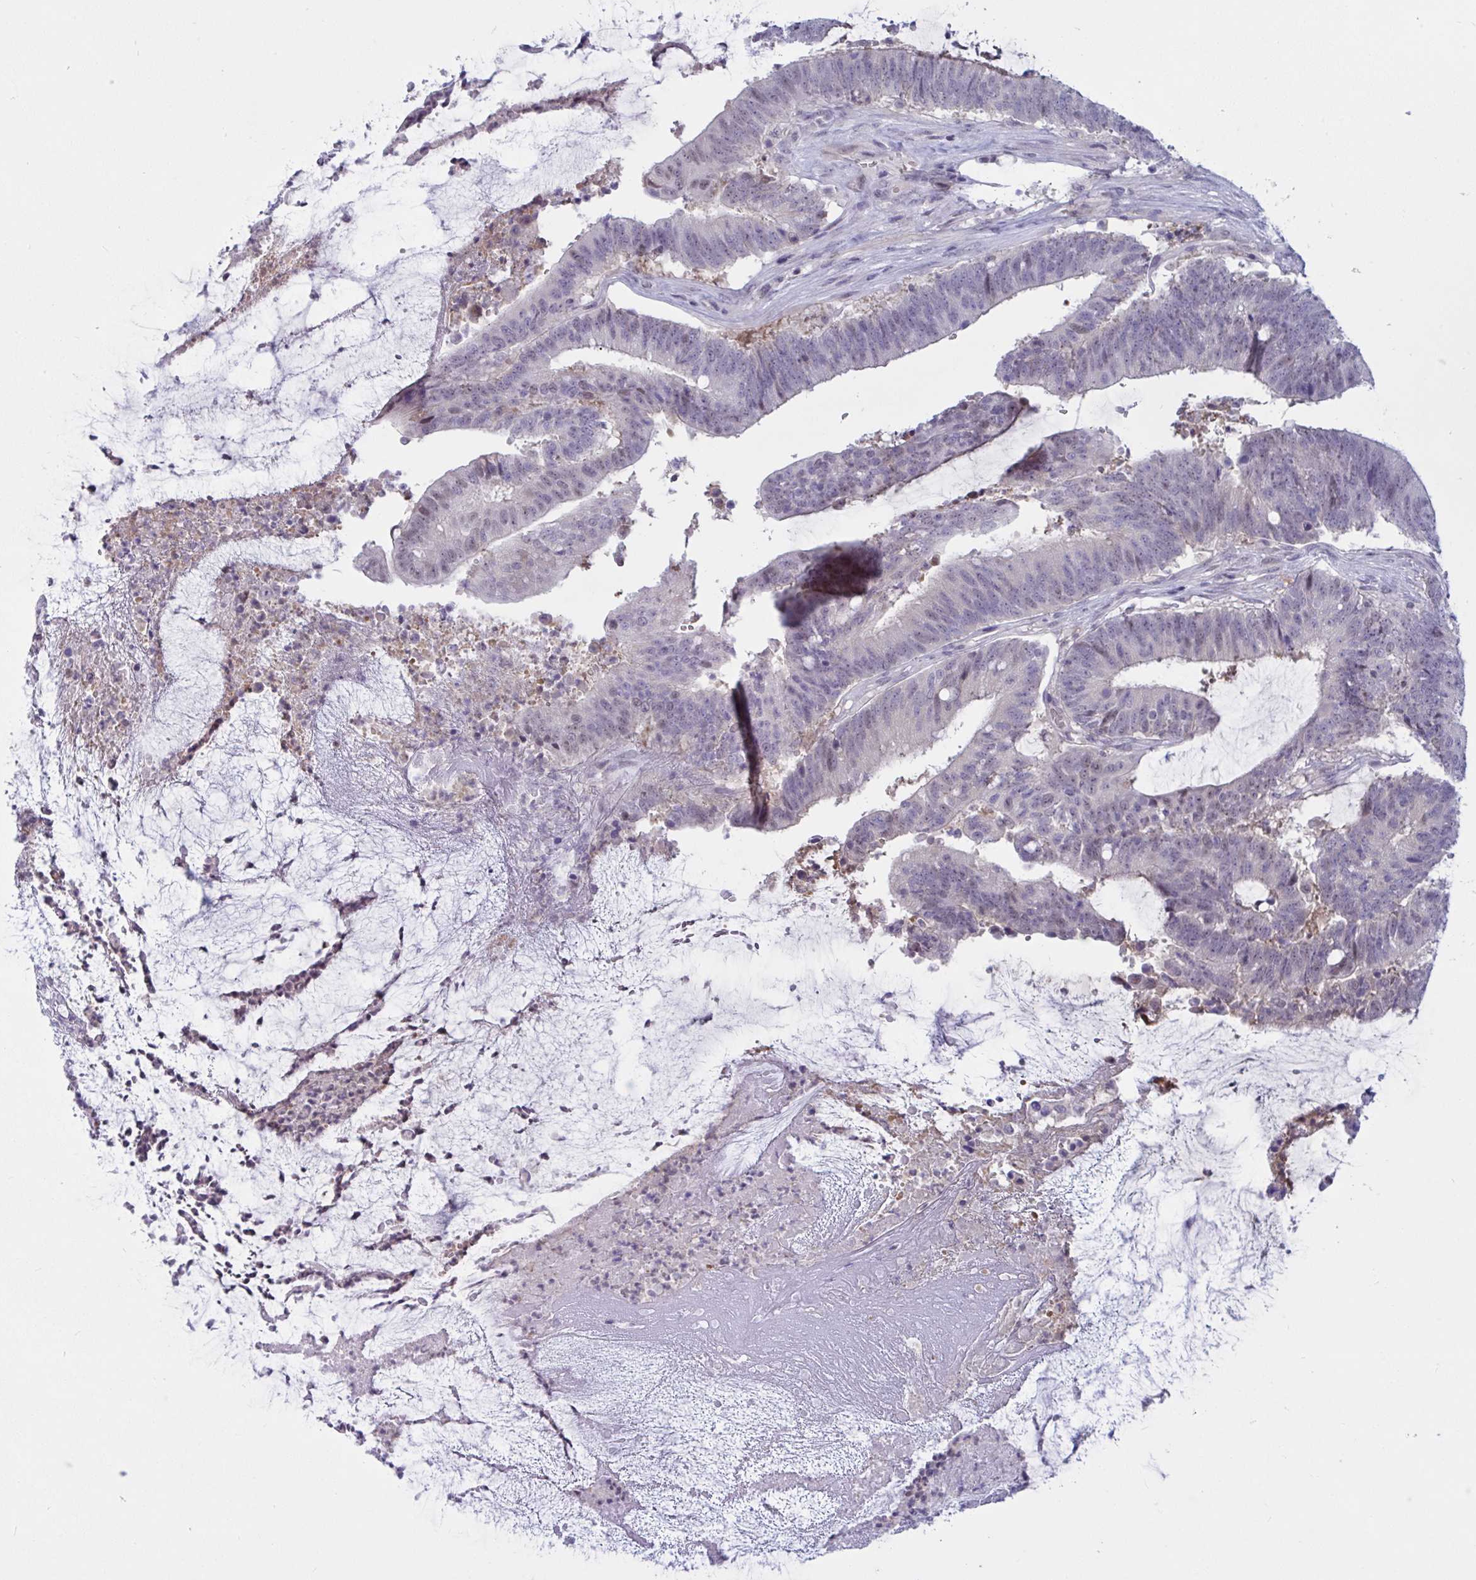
{"staining": {"intensity": "negative", "quantity": "none", "location": "none"}, "tissue": "colorectal cancer", "cell_type": "Tumor cells", "image_type": "cancer", "snomed": [{"axis": "morphology", "description": "Adenocarcinoma, NOS"}, {"axis": "topography", "description": "Colon"}], "caption": "Tumor cells show no significant expression in colorectal adenocarcinoma.", "gene": "TSN", "patient": {"sex": "female", "age": 43}}